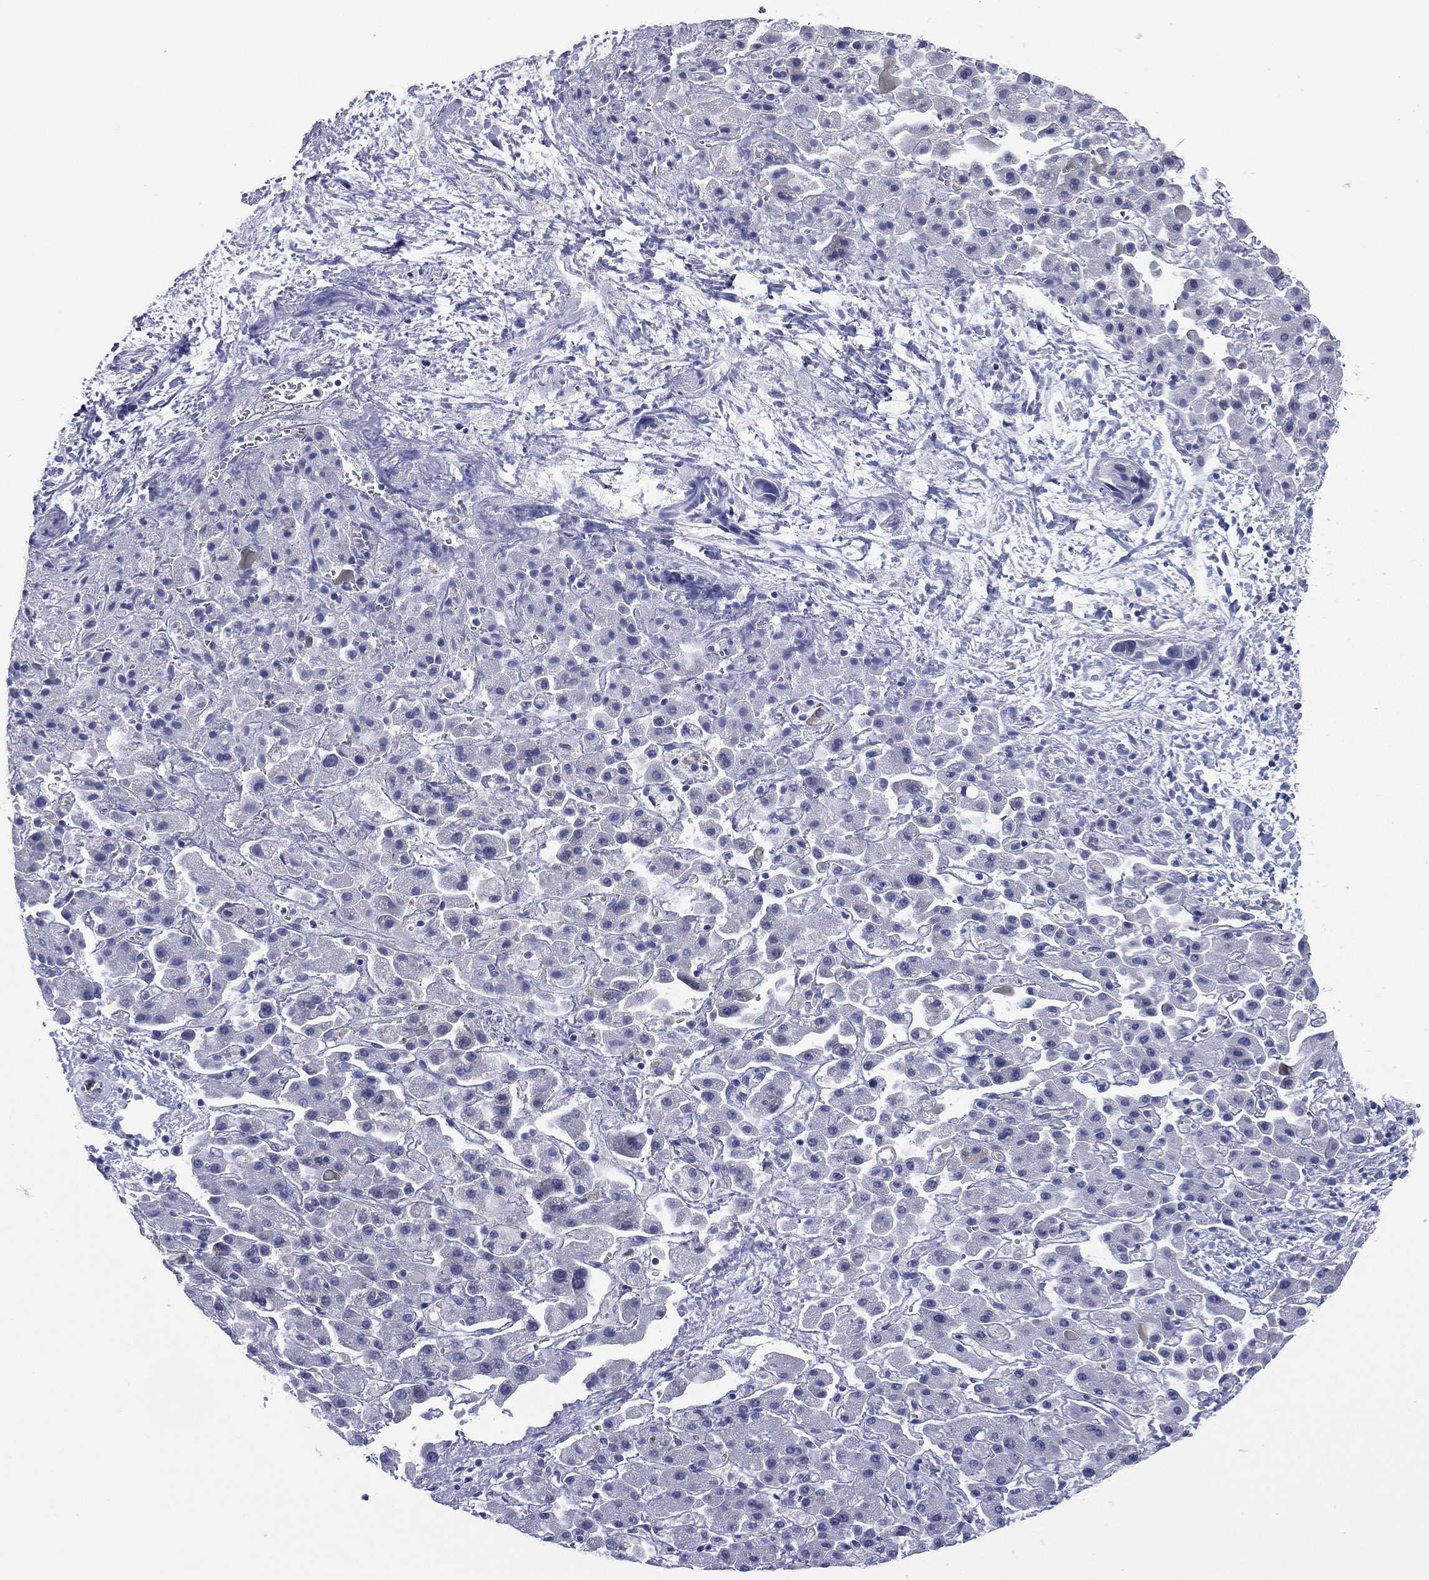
{"staining": {"intensity": "negative", "quantity": "none", "location": "none"}, "tissue": "liver cancer", "cell_type": "Tumor cells", "image_type": "cancer", "snomed": [{"axis": "morphology", "description": "Cholangiocarcinoma"}, {"axis": "topography", "description": "Liver"}], "caption": "Protein analysis of liver cancer shows no significant expression in tumor cells.", "gene": "FCER2", "patient": {"sex": "female", "age": 52}}